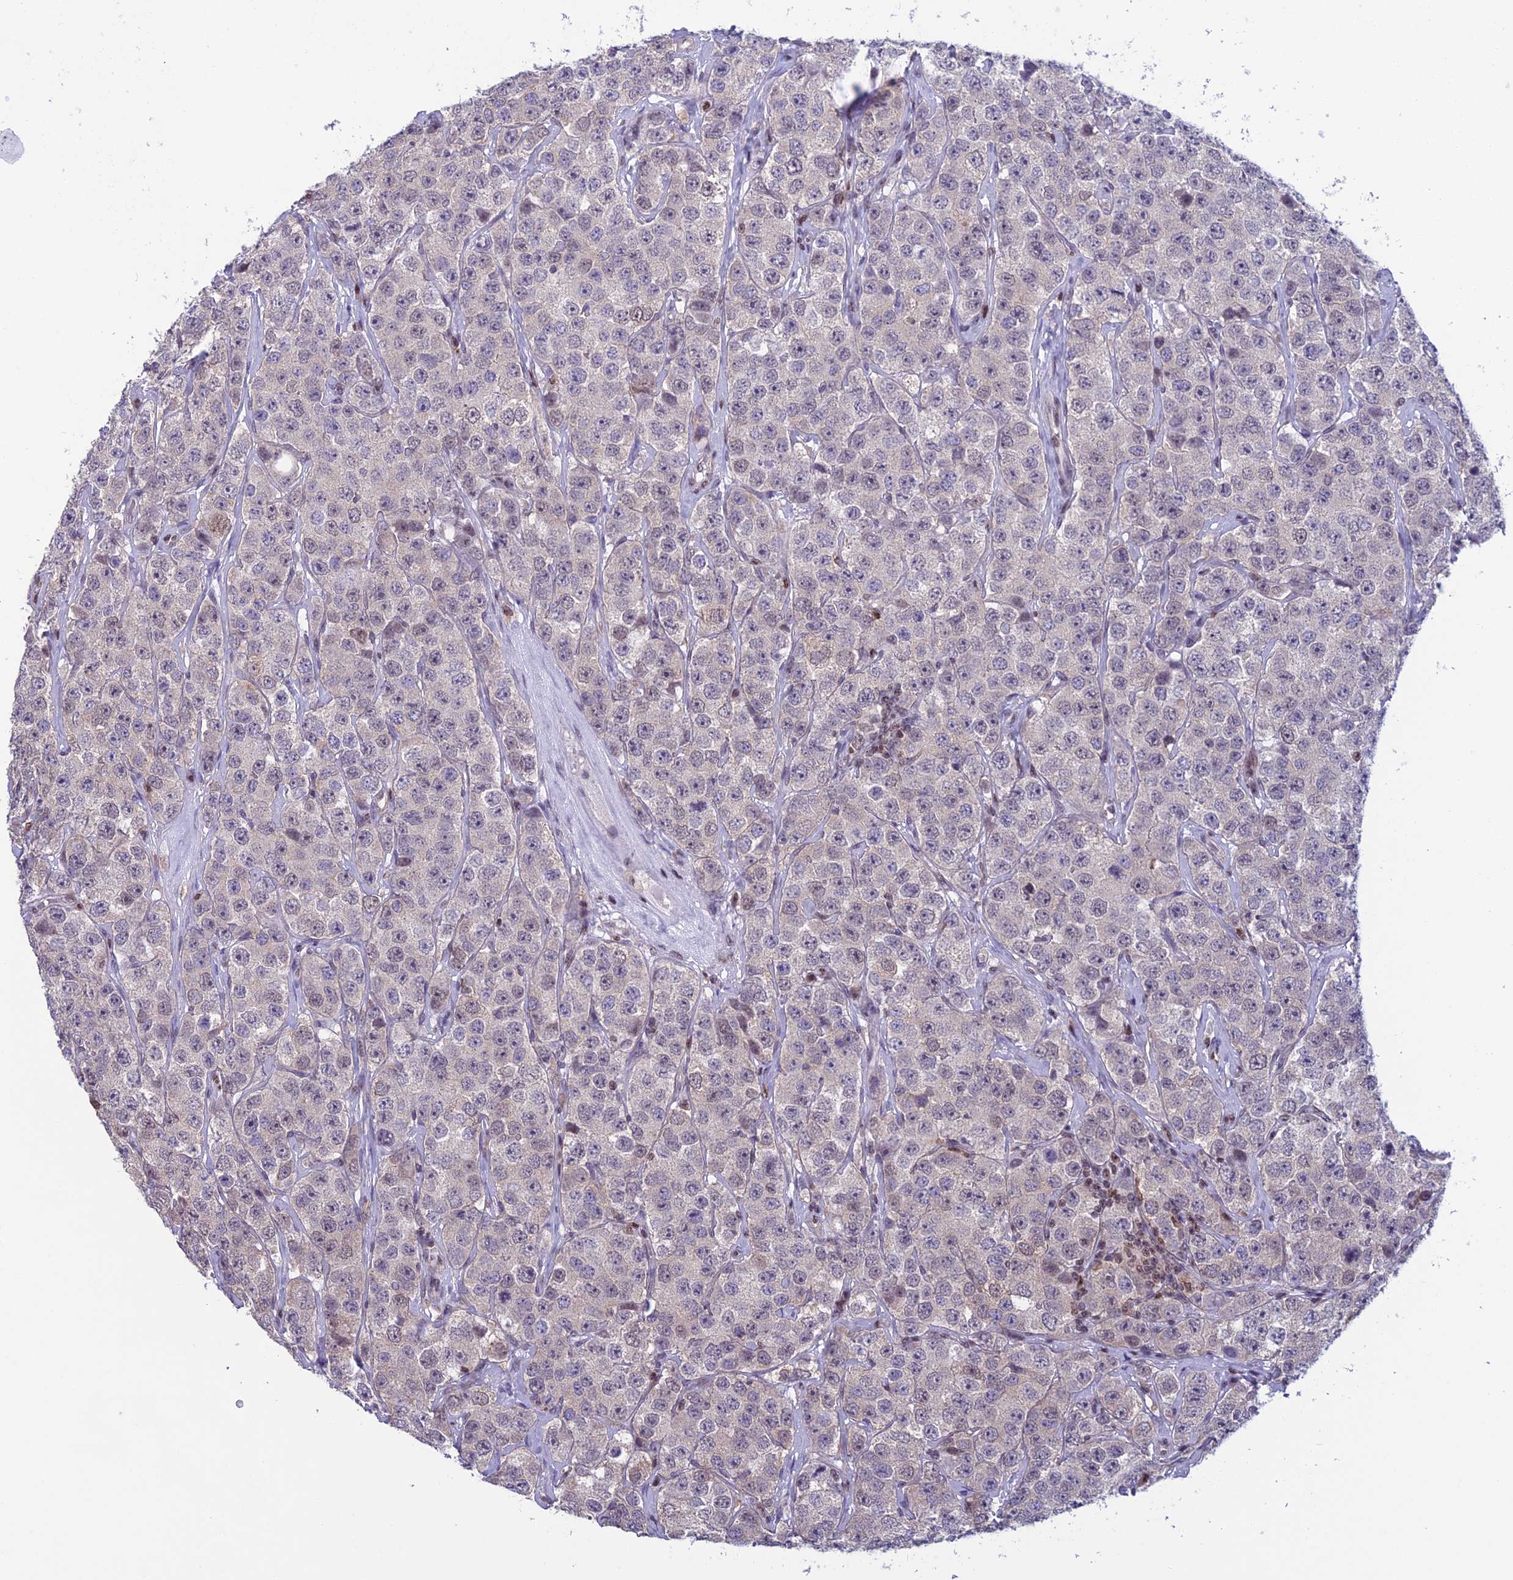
{"staining": {"intensity": "negative", "quantity": "none", "location": "none"}, "tissue": "testis cancer", "cell_type": "Tumor cells", "image_type": "cancer", "snomed": [{"axis": "morphology", "description": "Seminoma, NOS"}, {"axis": "topography", "description": "Testis"}], "caption": "Human seminoma (testis) stained for a protein using immunohistochemistry displays no expression in tumor cells.", "gene": "MIS12", "patient": {"sex": "male", "age": 28}}